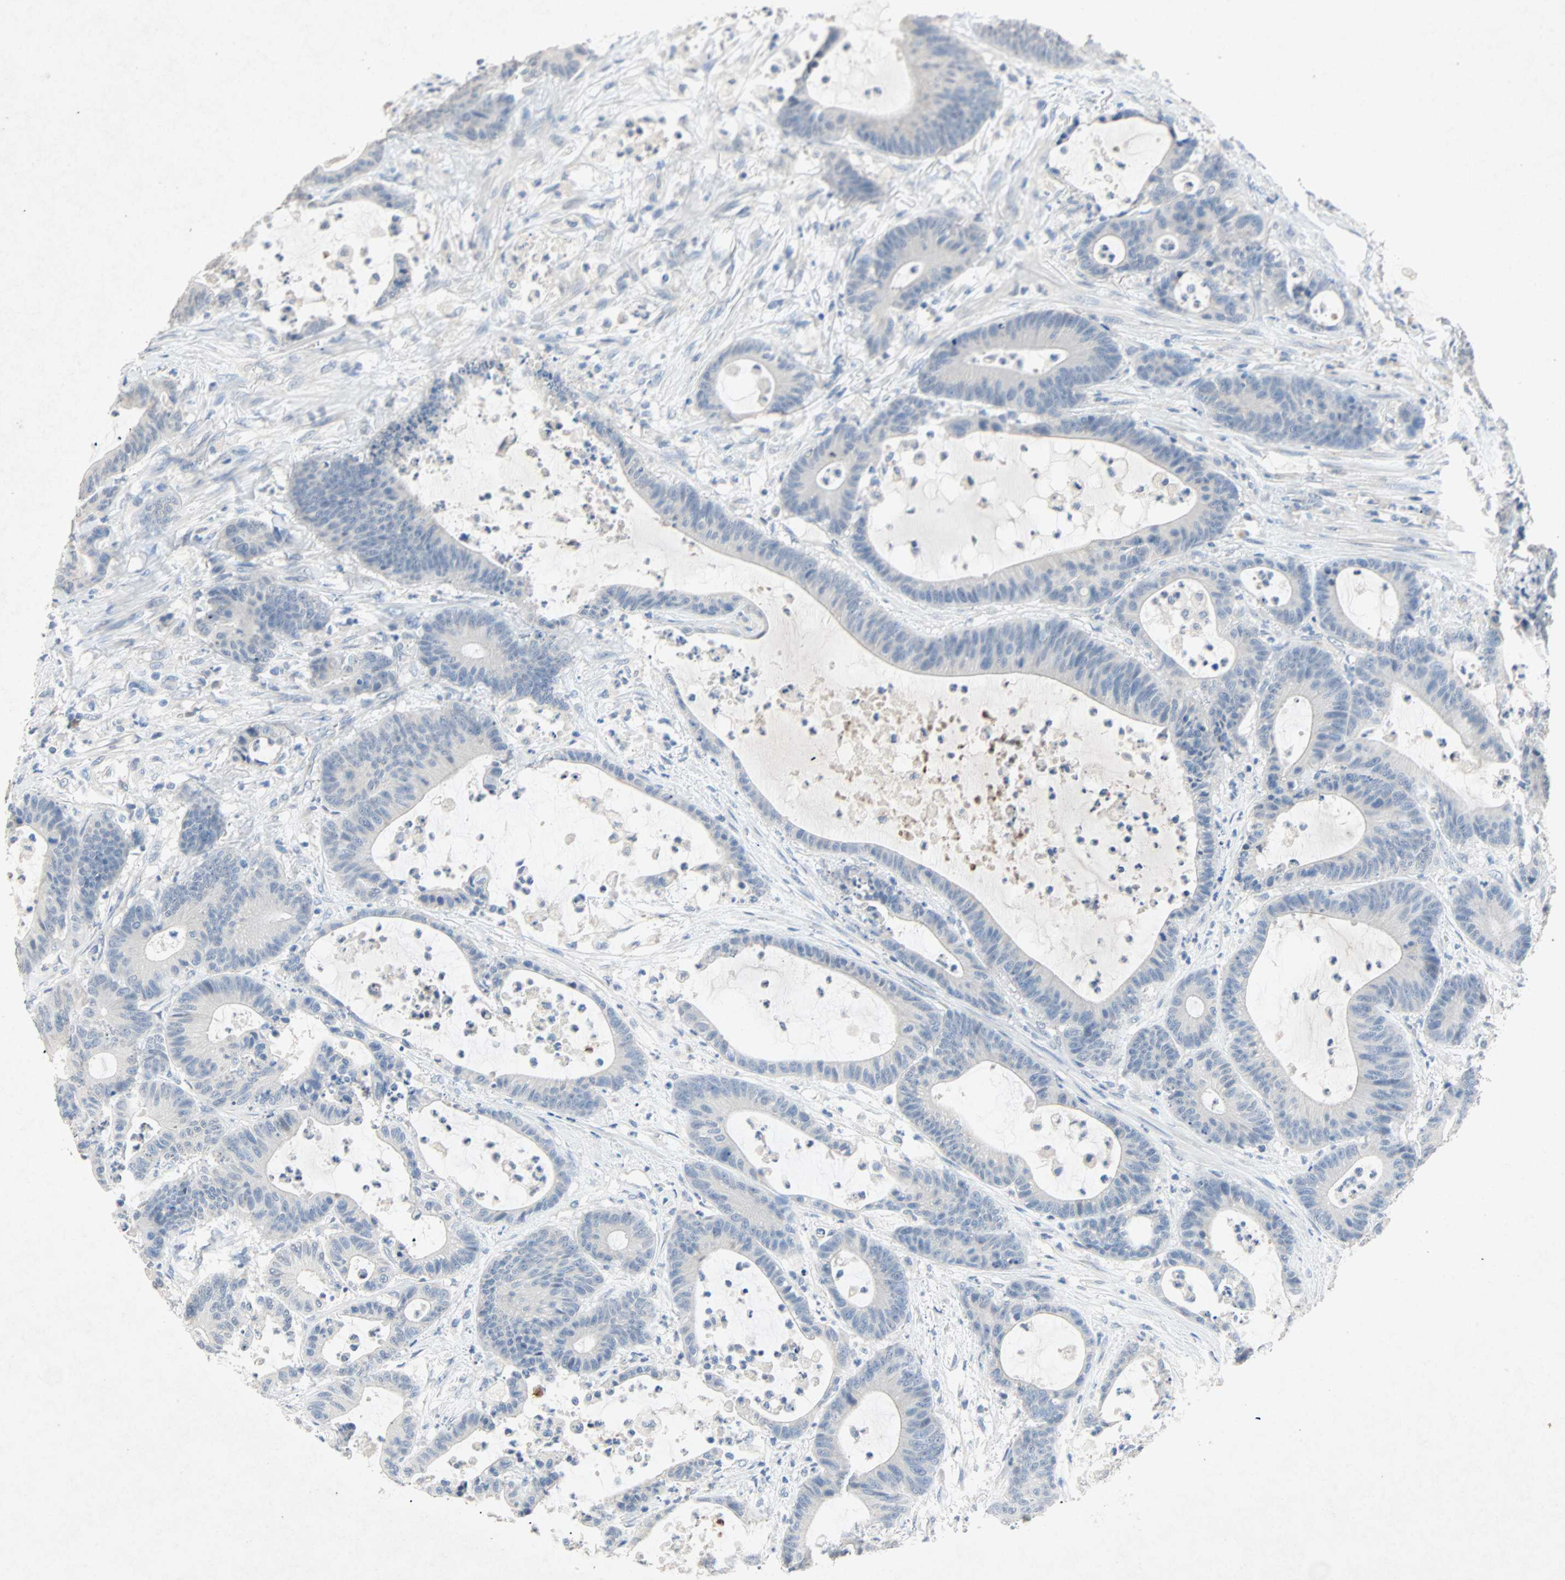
{"staining": {"intensity": "negative", "quantity": "none", "location": "none"}, "tissue": "colorectal cancer", "cell_type": "Tumor cells", "image_type": "cancer", "snomed": [{"axis": "morphology", "description": "Adenocarcinoma, NOS"}, {"axis": "topography", "description": "Colon"}], "caption": "This is a micrograph of IHC staining of adenocarcinoma (colorectal), which shows no expression in tumor cells. The staining was performed using DAB (3,3'-diaminobenzidine) to visualize the protein expression in brown, while the nuclei were stained in blue with hematoxylin (Magnification: 20x).", "gene": "PCDHB2", "patient": {"sex": "female", "age": 84}}